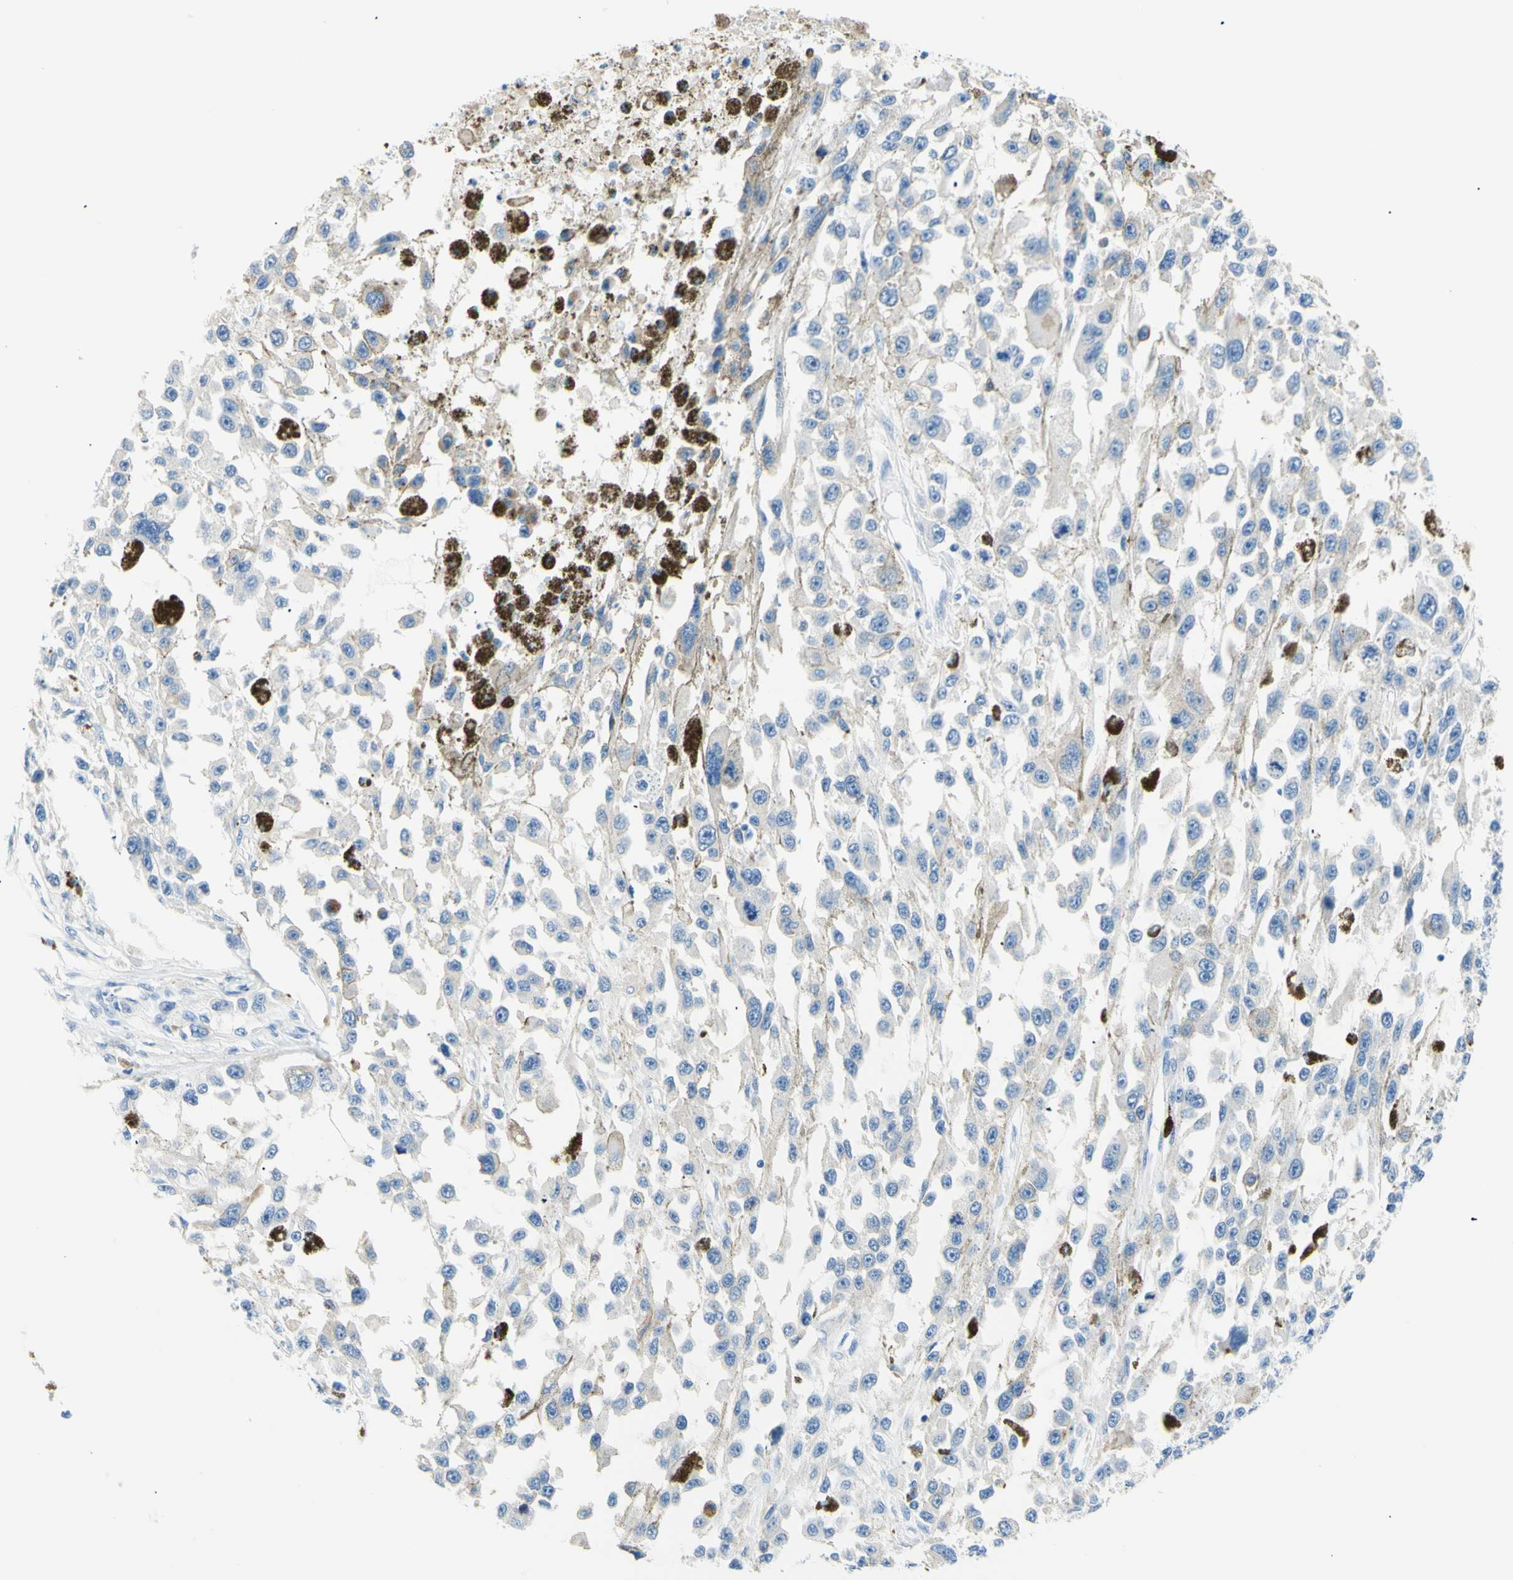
{"staining": {"intensity": "weak", "quantity": "<25%", "location": "cytoplasmic/membranous"}, "tissue": "melanoma", "cell_type": "Tumor cells", "image_type": "cancer", "snomed": [{"axis": "morphology", "description": "Malignant melanoma, Metastatic site"}, {"axis": "topography", "description": "Lymph node"}], "caption": "Immunohistochemistry photomicrograph of neoplastic tissue: human melanoma stained with DAB exhibits no significant protein positivity in tumor cells. (DAB immunohistochemistry, high magnification).", "gene": "HPCA", "patient": {"sex": "male", "age": 59}}